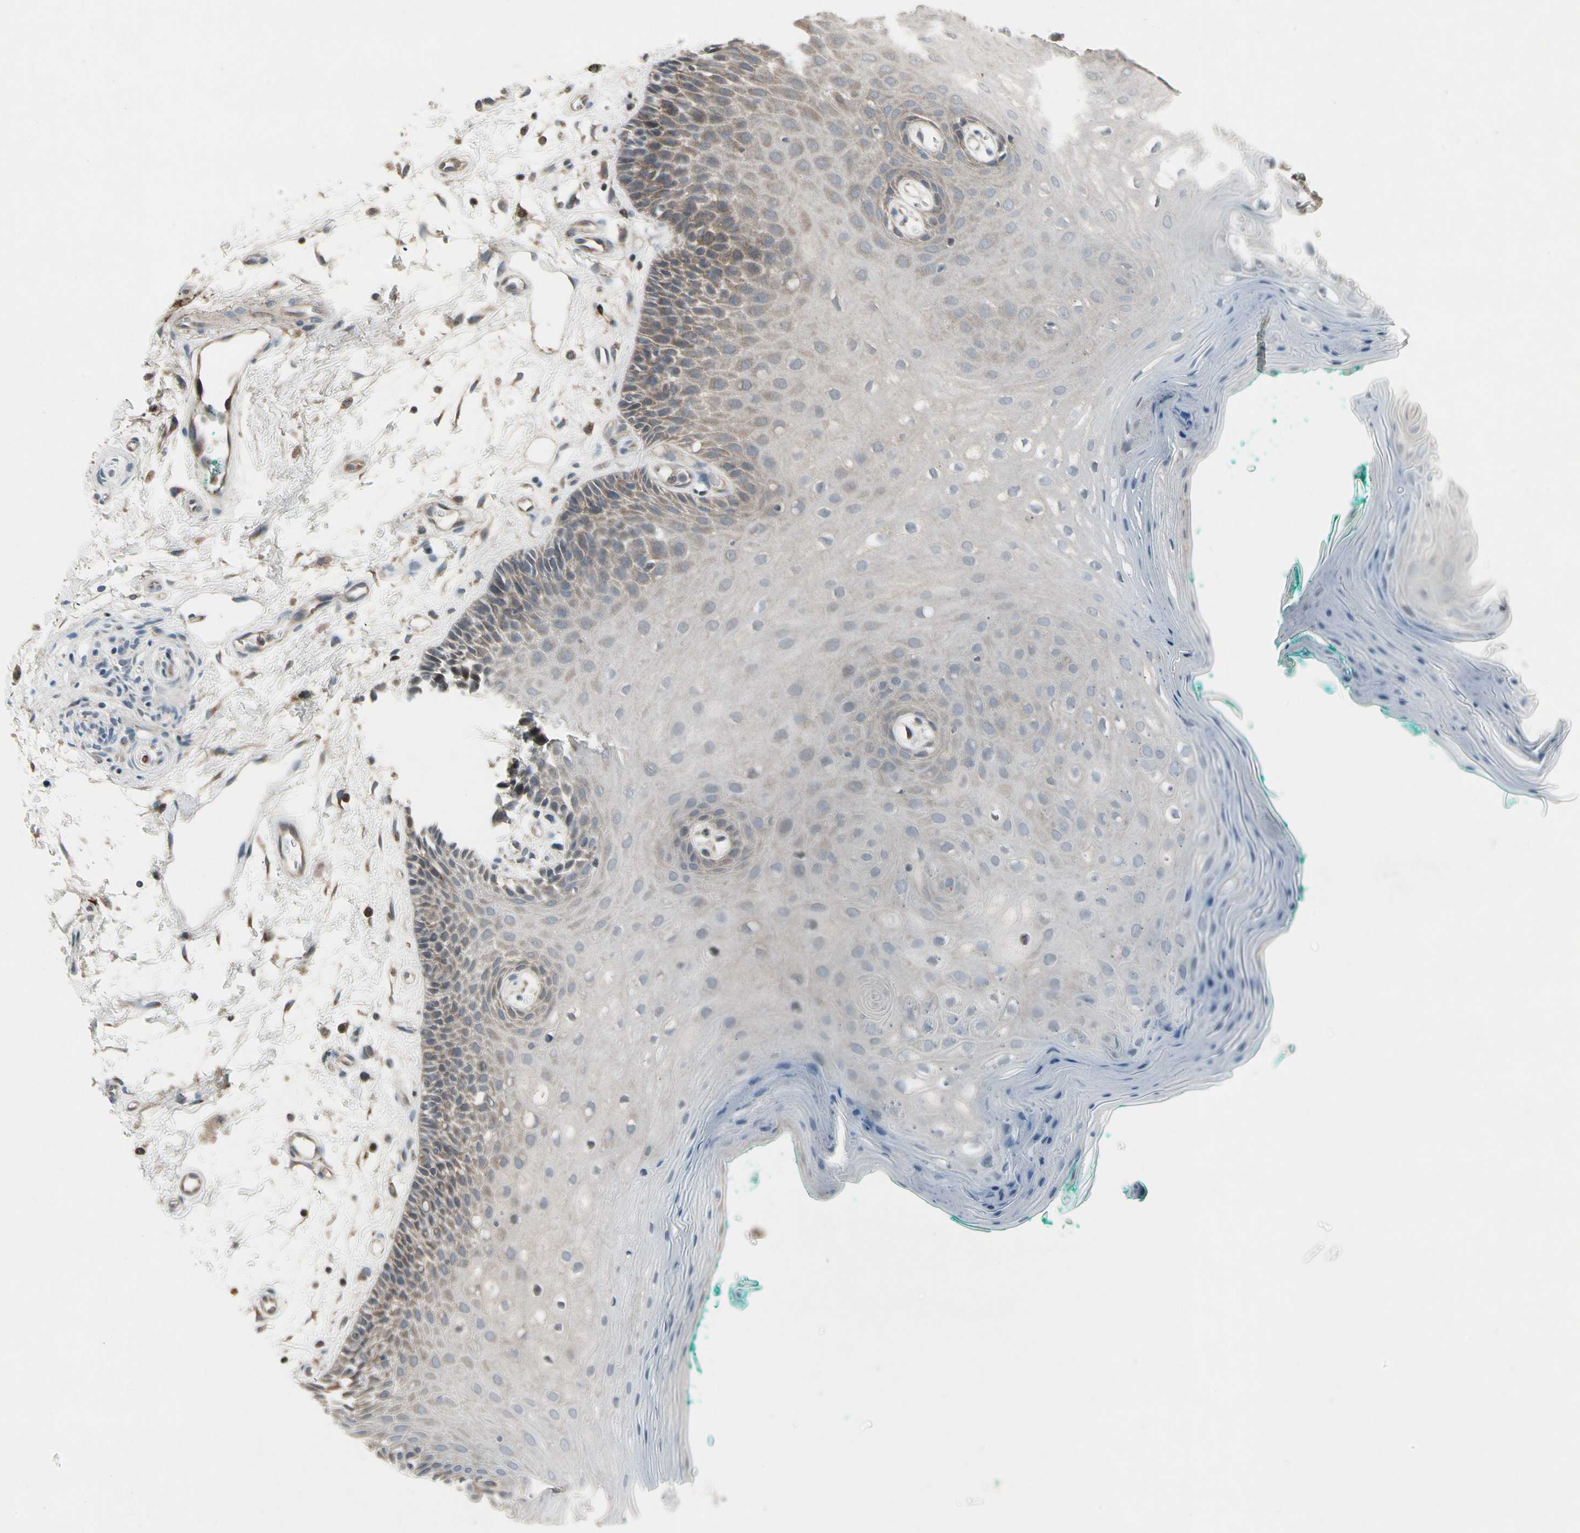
{"staining": {"intensity": "moderate", "quantity": "<25%", "location": "cytoplasmic/membranous"}, "tissue": "oral mucosa", "cell_type": "Squamous epithelial cells", "image_type": "normal", "snomed": [{"axis": "morphology", "description": "Normal tissue, NOS"}, {"axis": "topography", "description": "Skeletal muscle"}, {"axis": "topography", "description": "Oral tissue"}, {"axis": "topography", "description": "Peripheral nerve tissue"}], "caption": "The histopathology image exhibits a brown stain indicating the presence of a protein in the cytoplasmic/membranous of squamous epithelial cells in oral mucosa. The staining was performed using DAB (3,3'-diaminobenzidine), with brown indicating positive protein expression. Nuclei are stained blue with hematoxylin.", "gene": "NMI", "patient": {"sex": "female", "age": 84}}